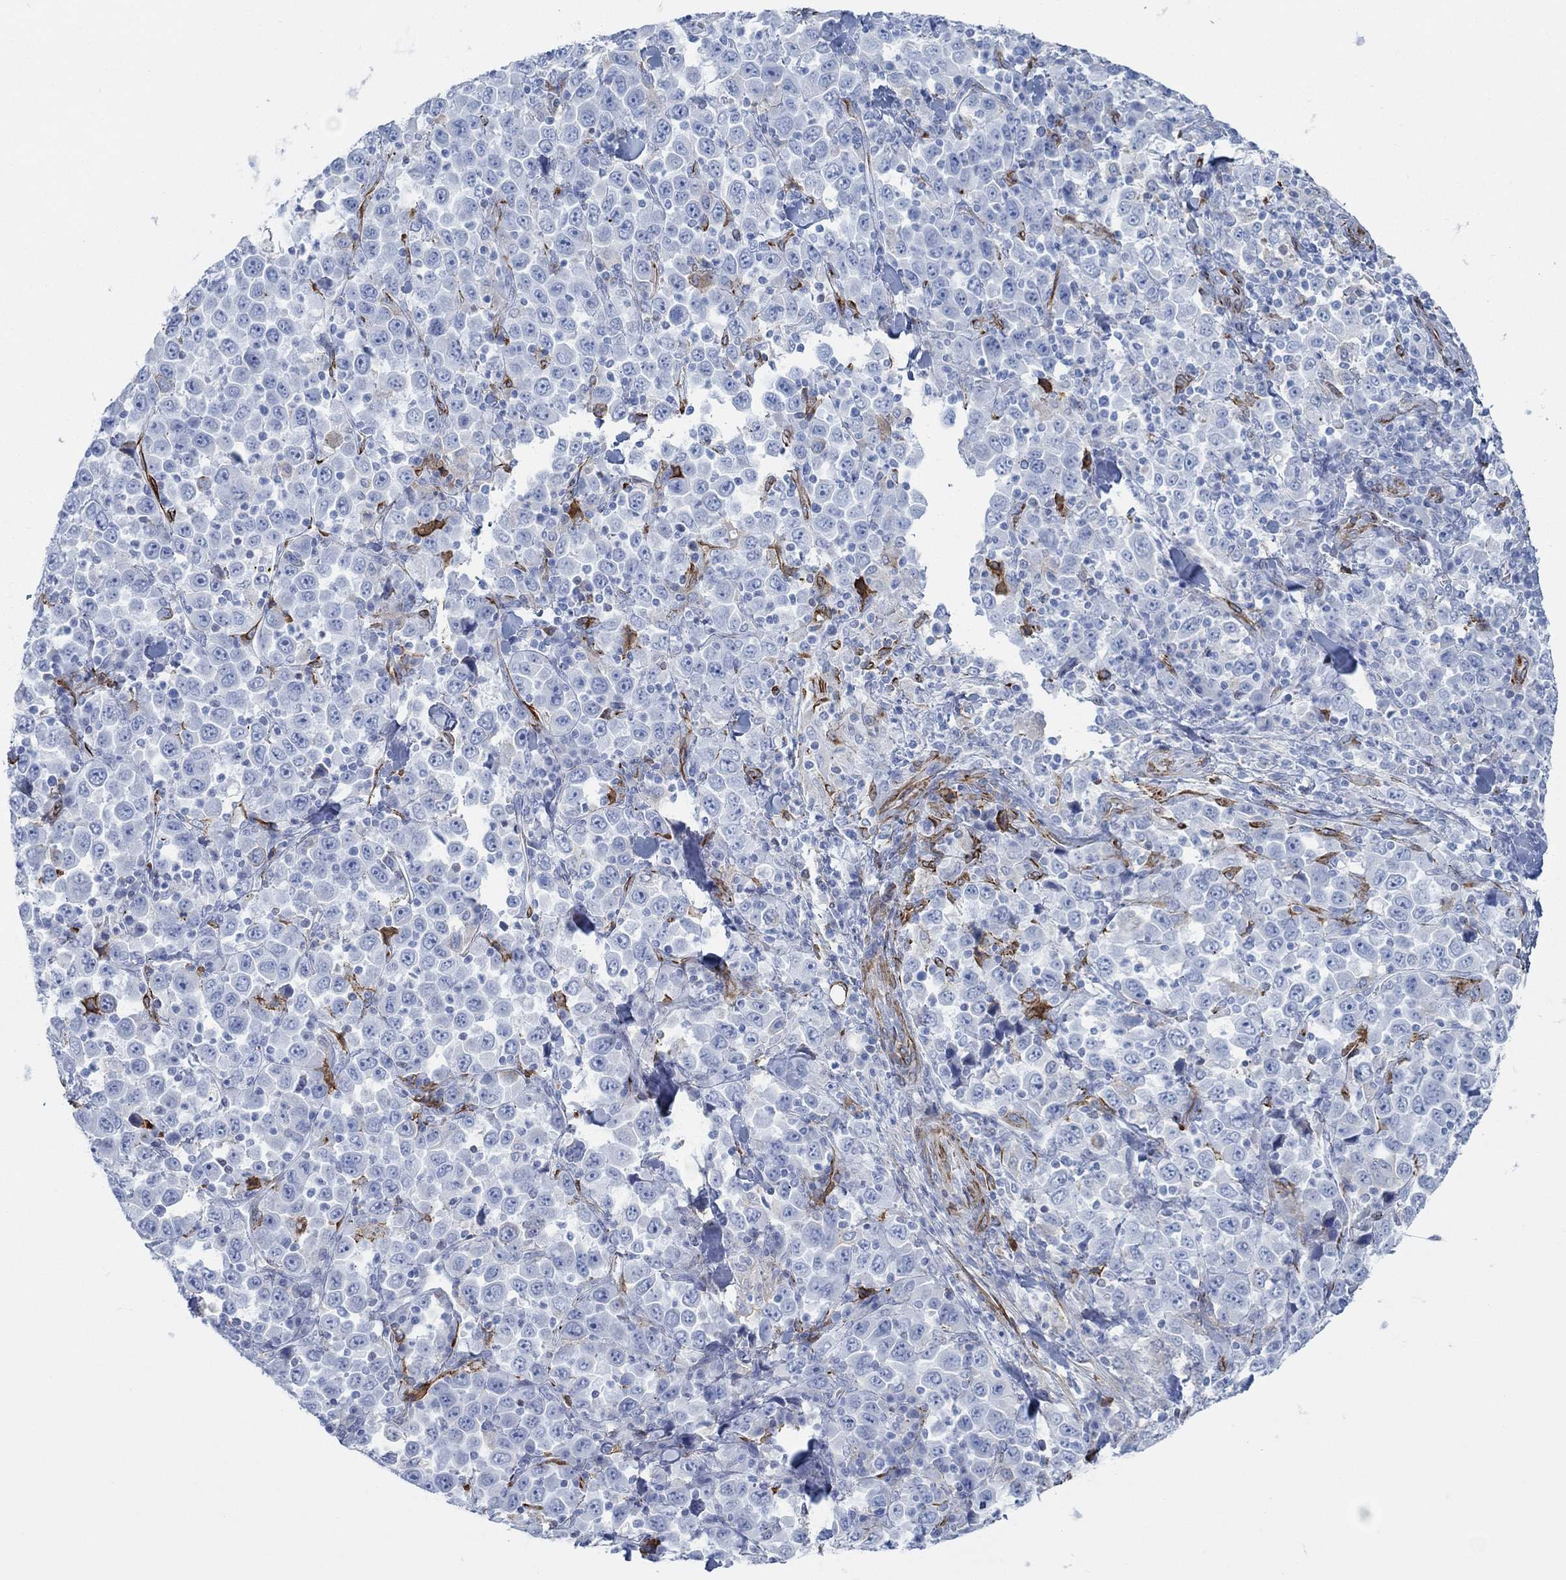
{"staining": {"intensity": "weak", "quantity": "<25%", "location": "cytoplasmic/membranous"}, "tissue": "stomach cancer", "cell_type": "Tumor cells", "image_type": "cancer", "snomed": [{"axis": "morphology", "description": "Normal tissue, NOS"}, {"axis": "morphology", "description": "Adenocarcinoma, NOS"}, {"axis": "topography", "description": "Stomach, upper"}, {"axis": "topography", "description": "Stomach"}], "caption": "Tumor cells are negative for protein expression in human stomach cancer (adenocarcinoma).", "gene": "STC2", "patient": {"sex": "male", "age": 59}}